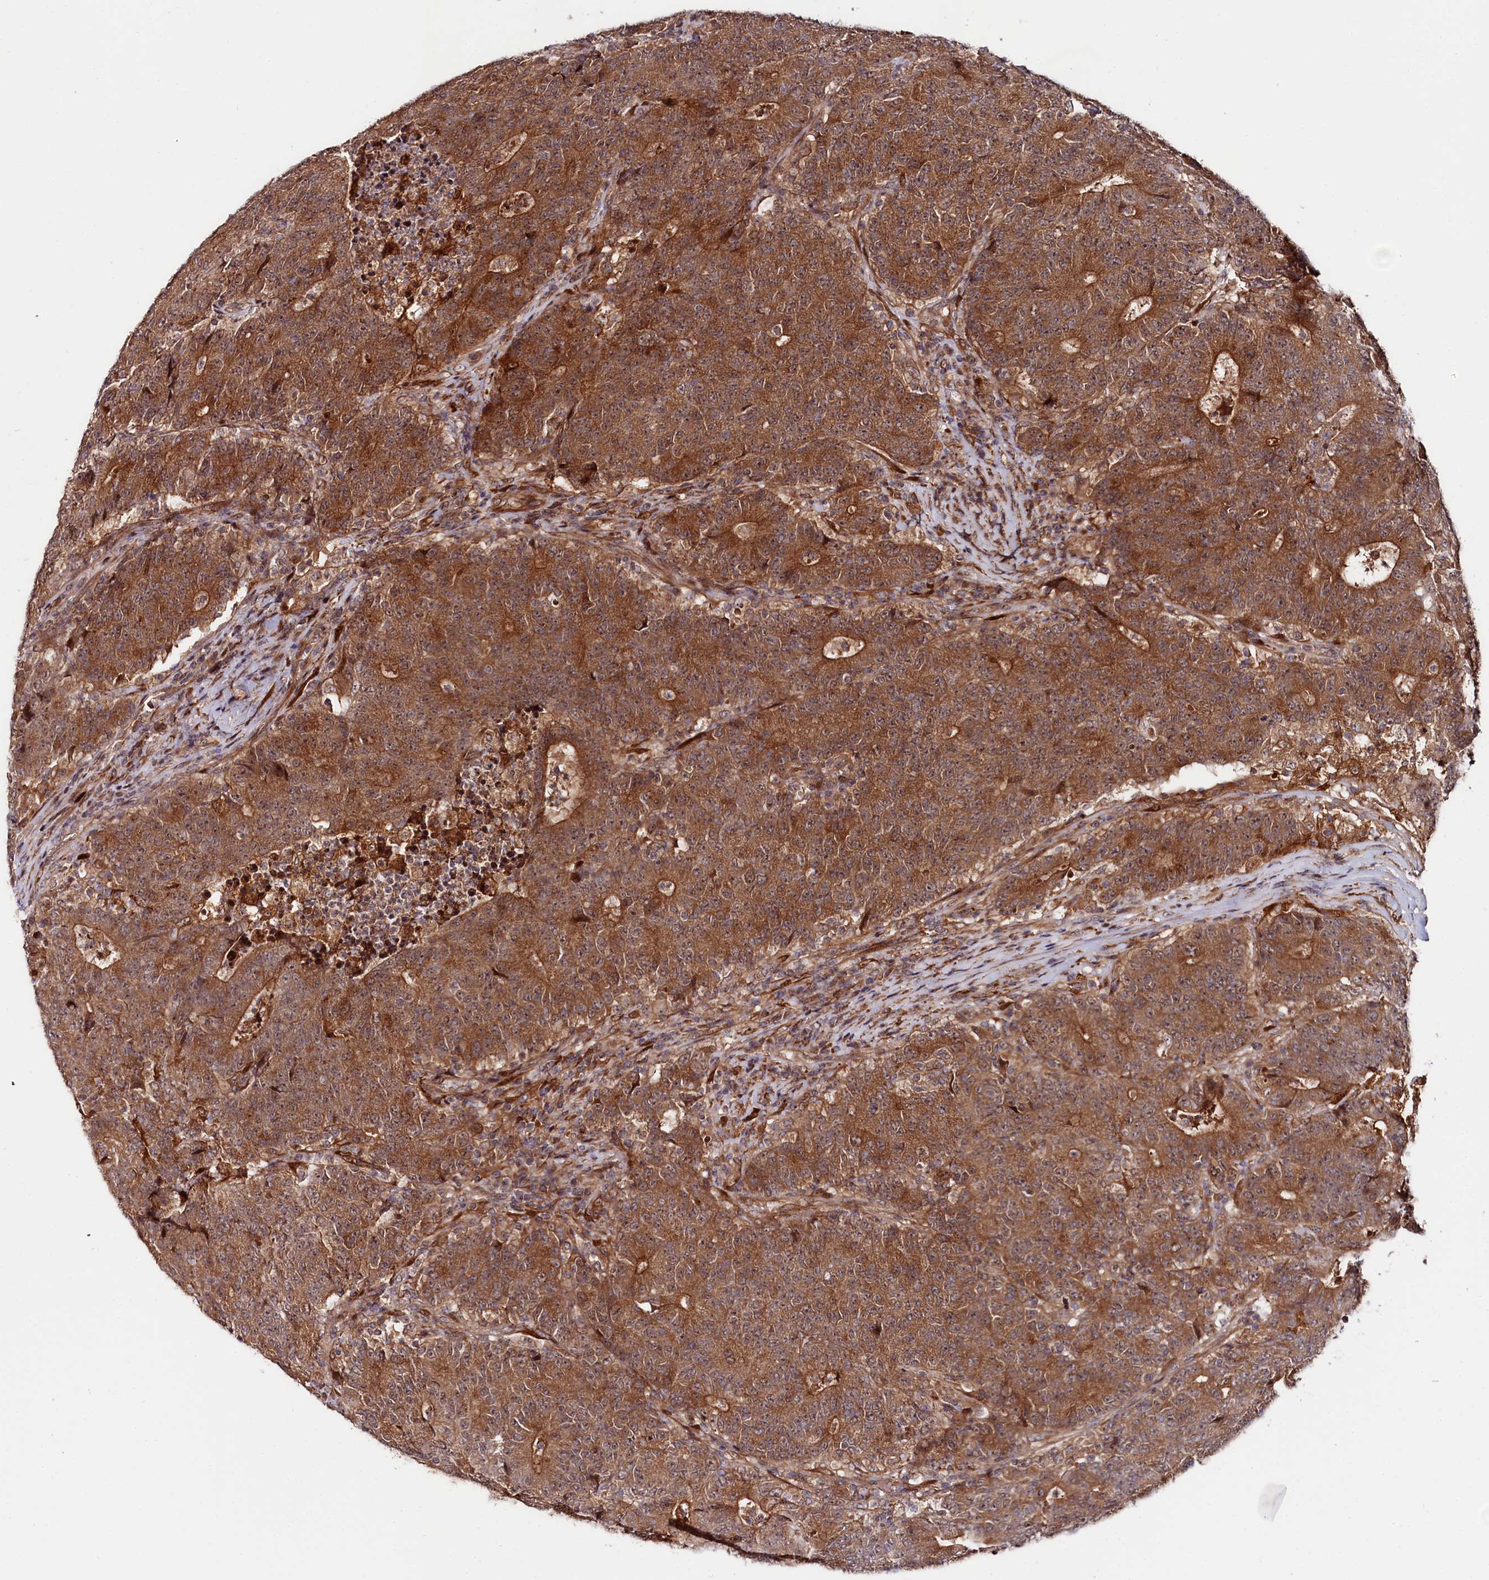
{"staining": {"intensity": "strong", "quantity": ">75%", "location": "cytoplasmic/membranous"}, "tissue": "colorectal cancer", "cell_type": "Tumor cells", "image_type": "cancer", "snomed": [{"axis": "morphology", "description": "Adenocarcinoma, NOS"}, {"axis": "topography", "description": "Colon"}], "caption": "Colorectal cancer stained with a protein marker shows strong staining in tumor cells.", "gene": "NEDD1", "patient": {"sex": "female", "age": 75}}